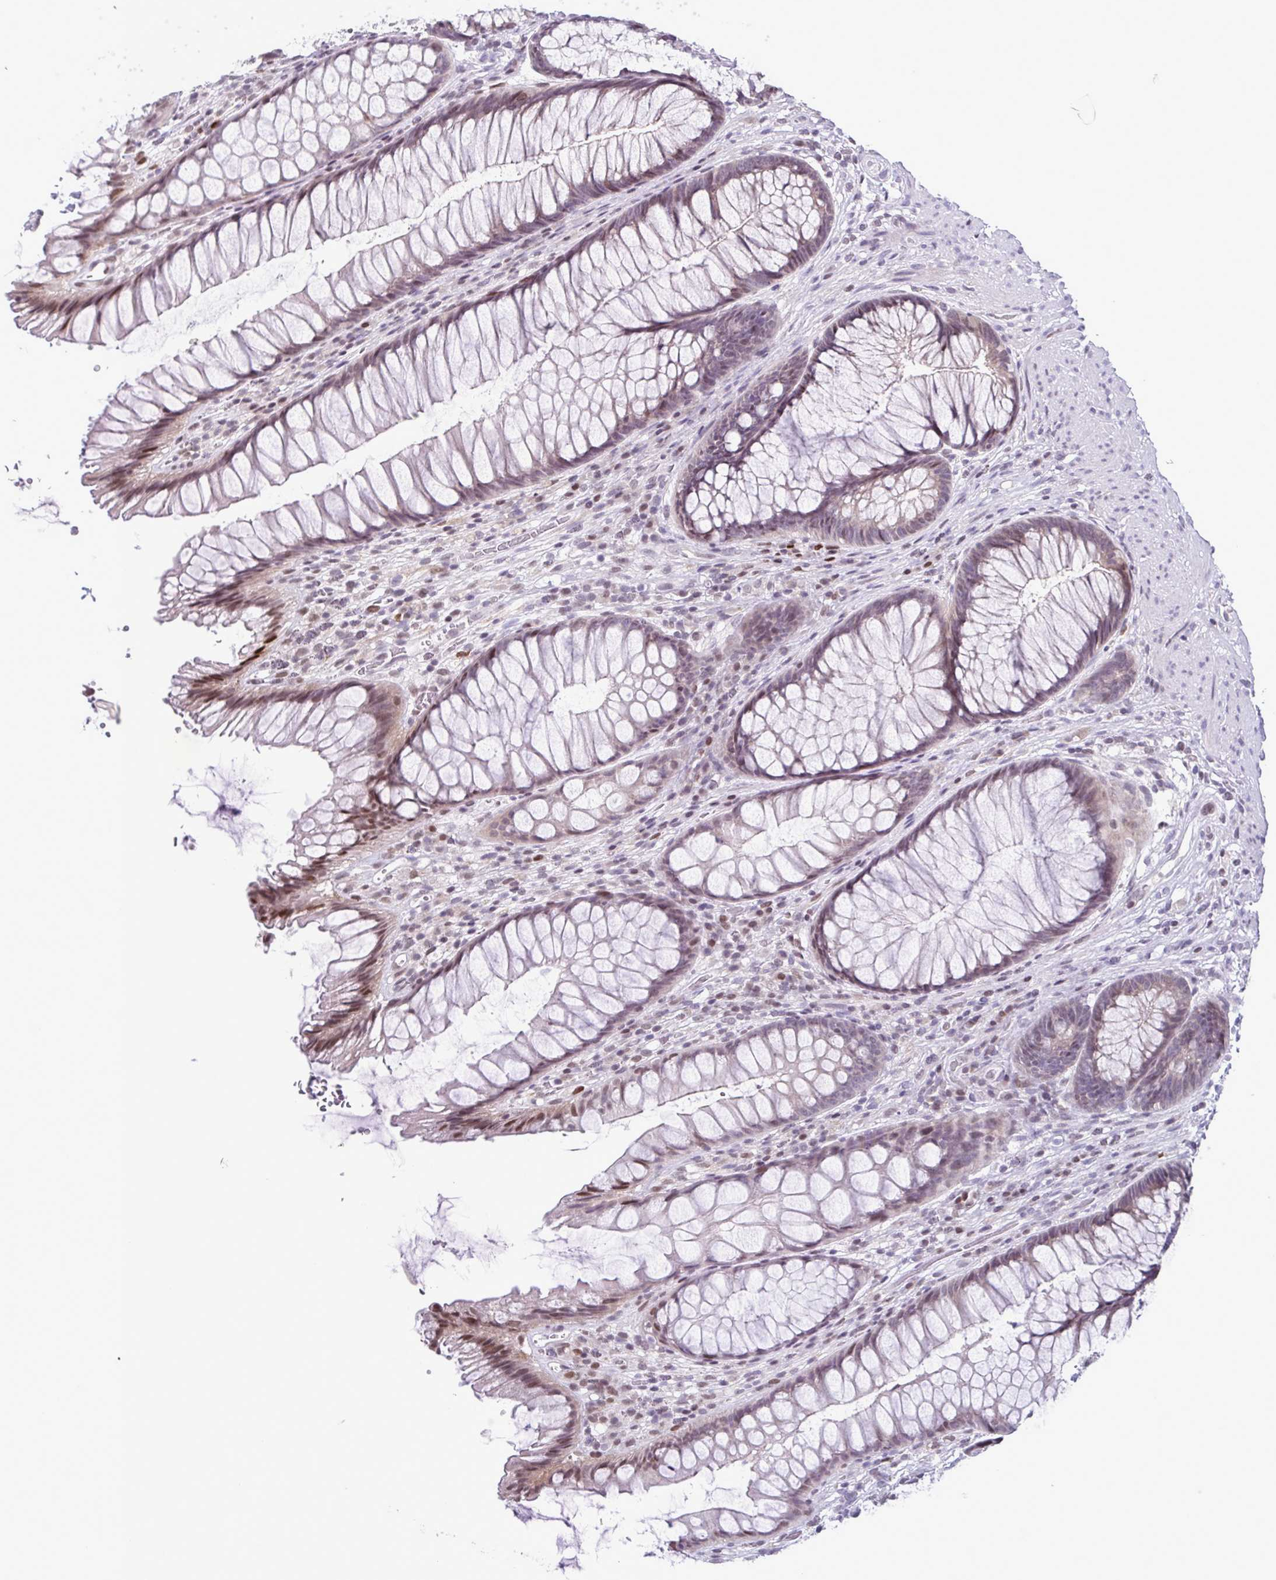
{"staining": {"intensity": "moderate", "quantity": "25%-75%", "location": "nuclear"}, "tissue": "rectum", "cell_type": "Glandular cells", "image_type": "normal", "snomed": [{"axis": "morphology", "description": "Normal tissue, NOS"}, {"axis": "topography", "description": "Rectum"}], "caption": "Protein expression analysis of benign human rectum reveals moderate nuclear positivity in approximately 25%-75% of glandular cells.", "gene": "IRF1", "patient": {"sex": "male", "age": 53}}